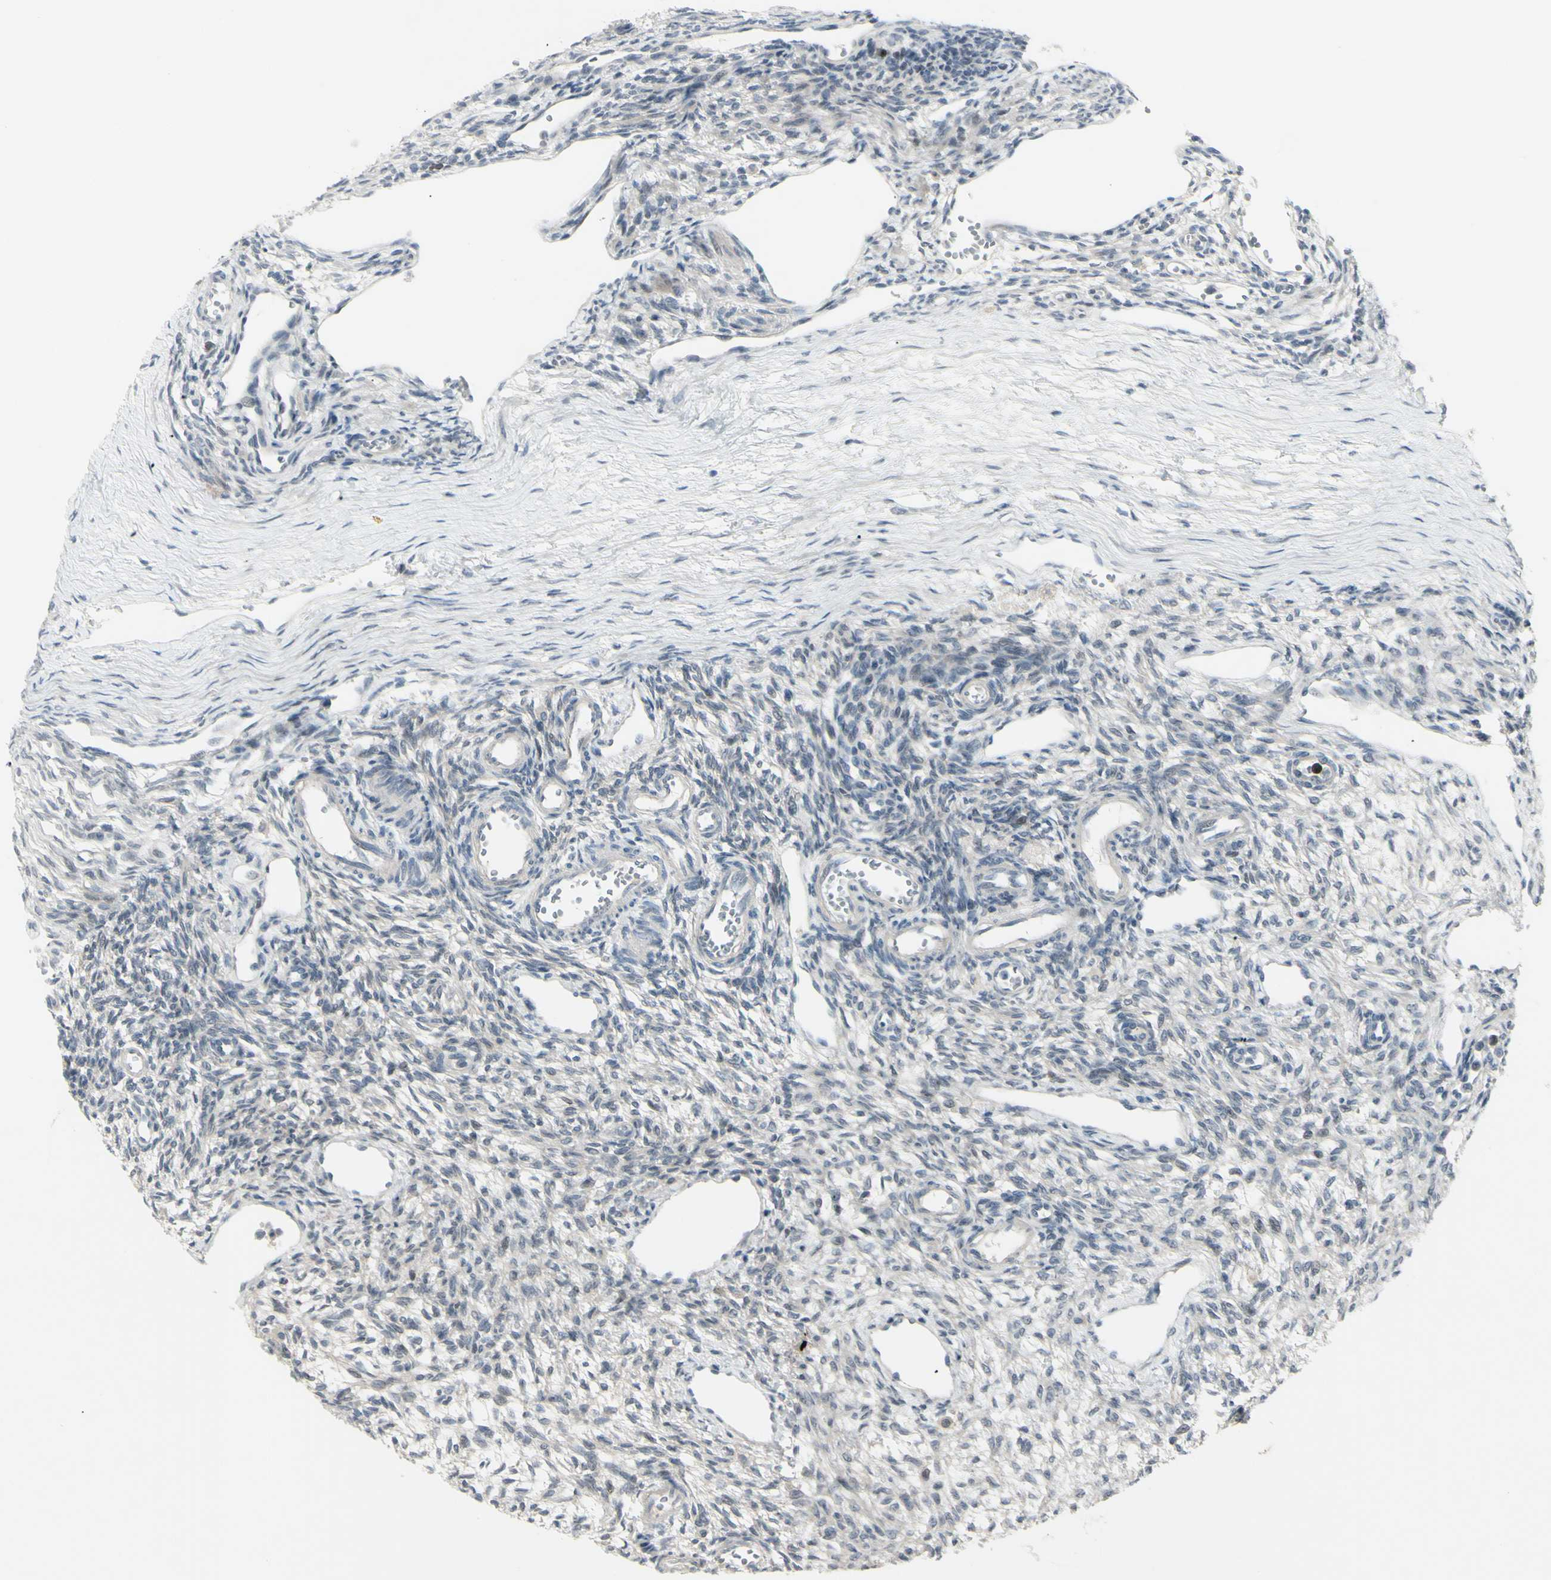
{"staining": {"intensity": "negative", "quantity": "none", "location": "none"}, "tissue": "ovary", "cell_type": "Follicle cells", "image_type": "normal", "snomed": [{"axis": "morphology", "description": "Normal tissue, NOS"}, {"axis": "topography", "description": "Ovary"}], "caption": "This histopathology image is of normal ovary stained with immunohistochemistry (IHC) to label a protein in brown with the nuclei are counter-stained blue. There is no positivity in follicle cells.", "gene": "ETNK1", "patient": {"sex": "female", "age": 33}}